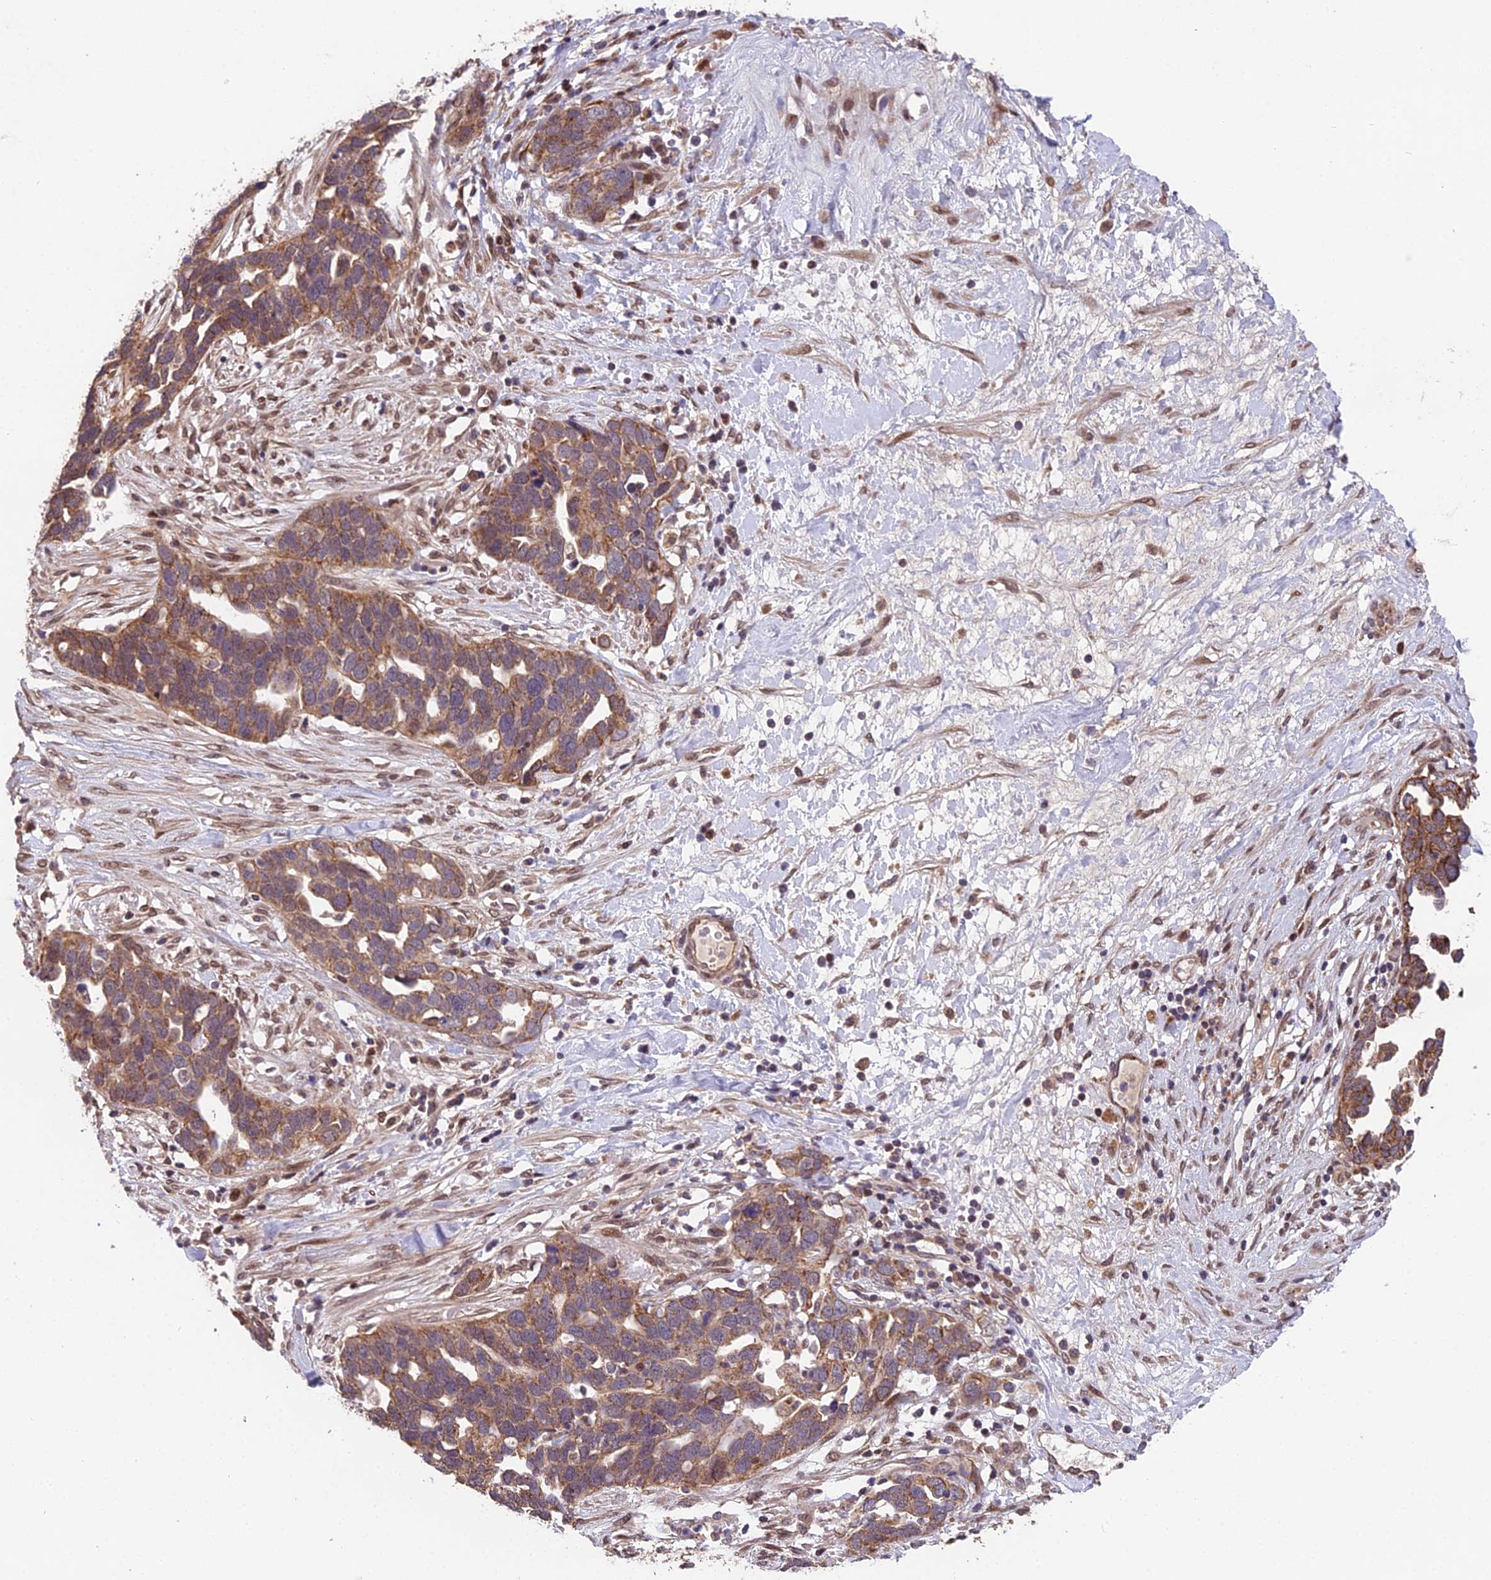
{"staining": {"intensity": "moderate", "quantity": ">75%", "location": "cytoplasmic/membranous"}, "tissue": "ovarian cancer", "cell_type": "Tumor cells", "image_type": "cancer", "snomed": [{"axis": "morphology", "description": "Cystadenocarcinoma, serous, NOS"}, {"axis": "topography", "description": "Ovary"}], "caption": "Immunohistochemical staining of human ovarian cancer exhibits medium levels of moderate cytoplasmic/membranous protein staining in about >75% of tumor cells.", "gene": "CYP2R1", "patient": {"sex": "female", "age": 54}}